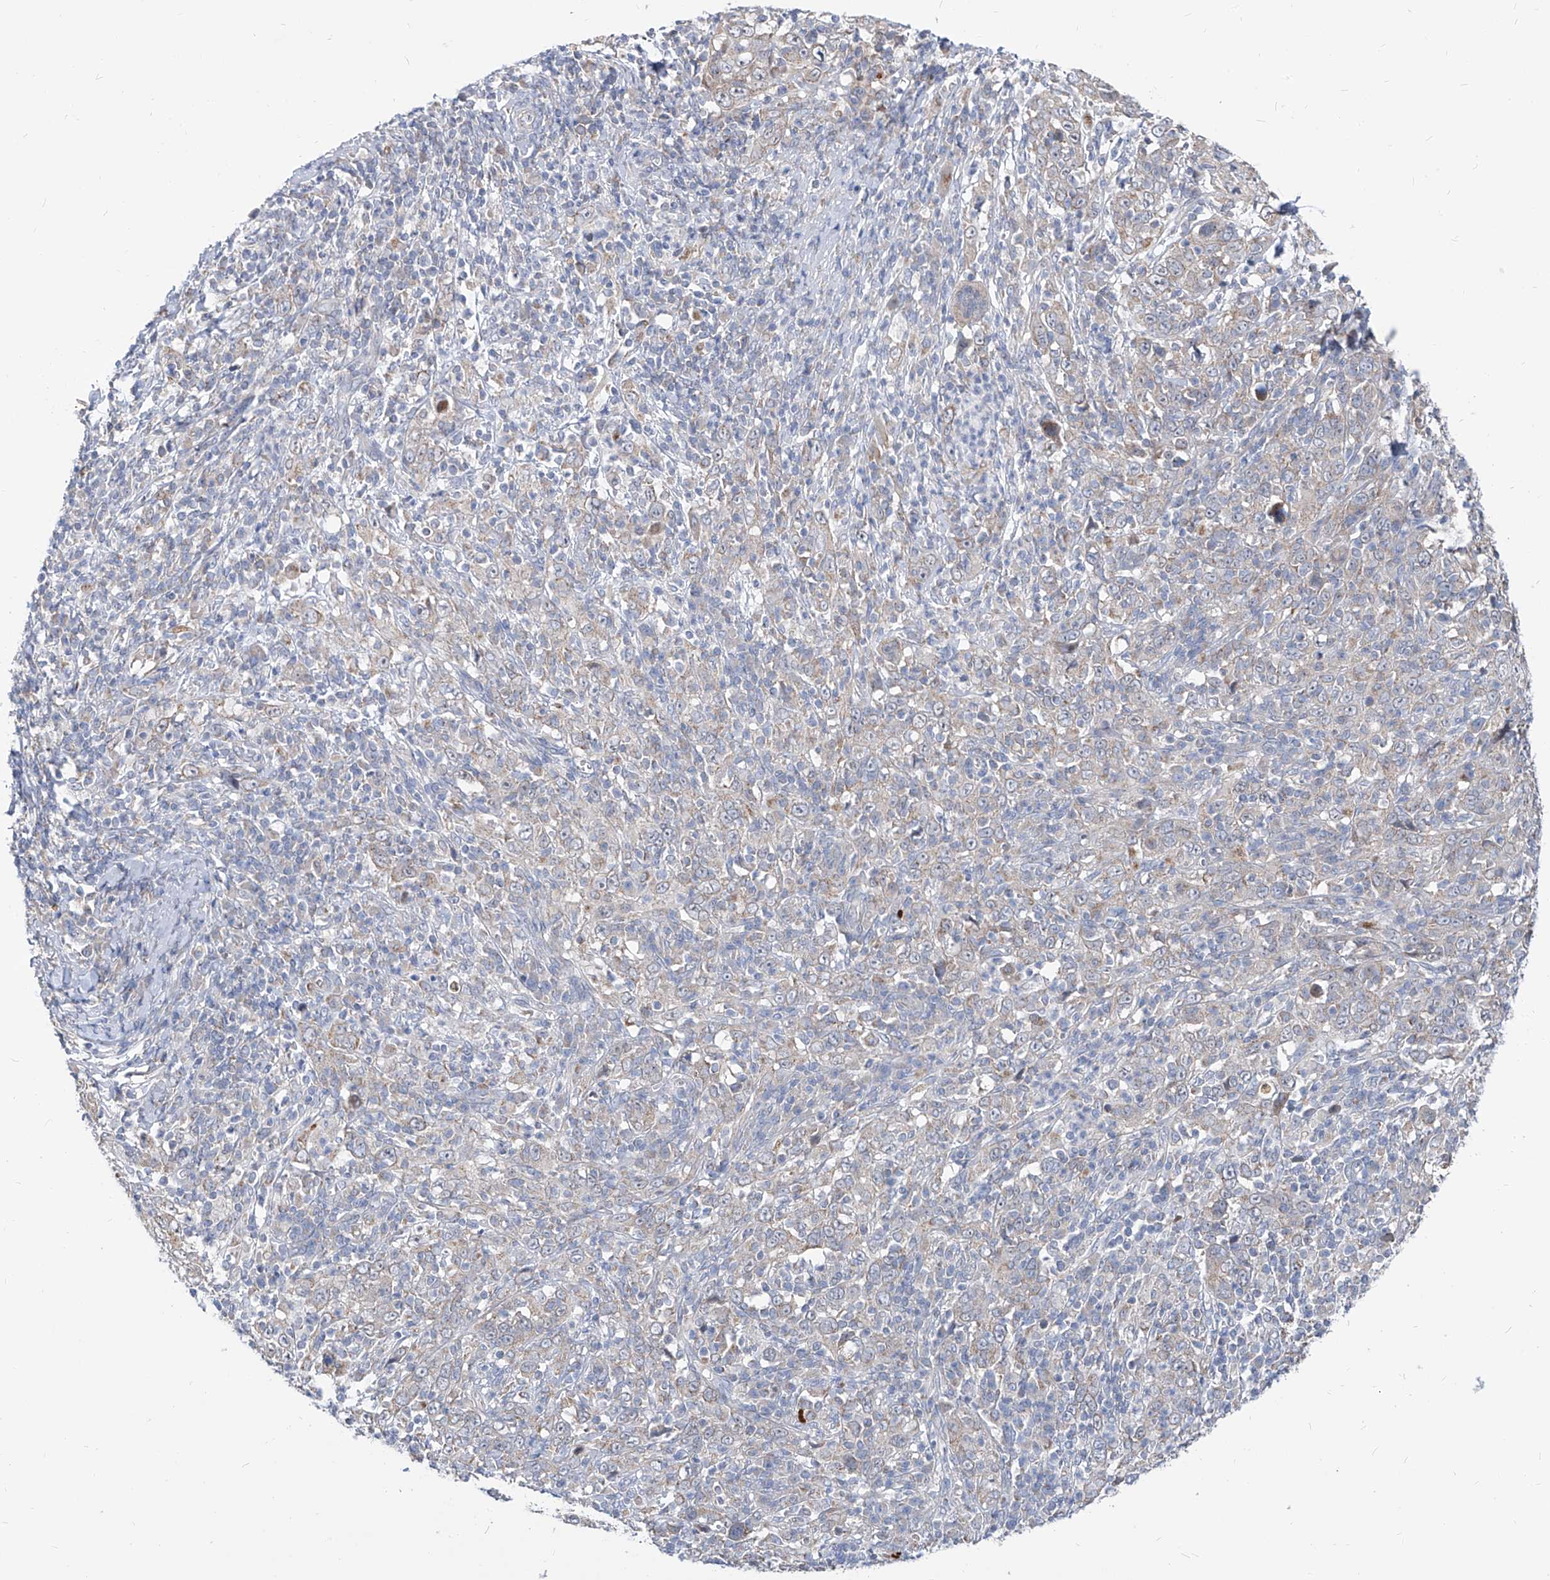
{"staining": {"intensity": "negative", "quantity": "none", "location": "none"}, "tissue": "cervical cancer", "cell_type": "Tumor cells", "image_type": "cancer", "snomed": [{"axis": "morphology", "description": "Squamous cell carcinoma, NOS"}, {"axis": "topography", "description": "Cervix"}], "caption": "This is an IHC histopathology image of human cervical cancer (squamous cell carcinoma). There is no positivity in tumor cells.", "gene": "AGPS", "patient": {"sex": "female", "age": 46}}